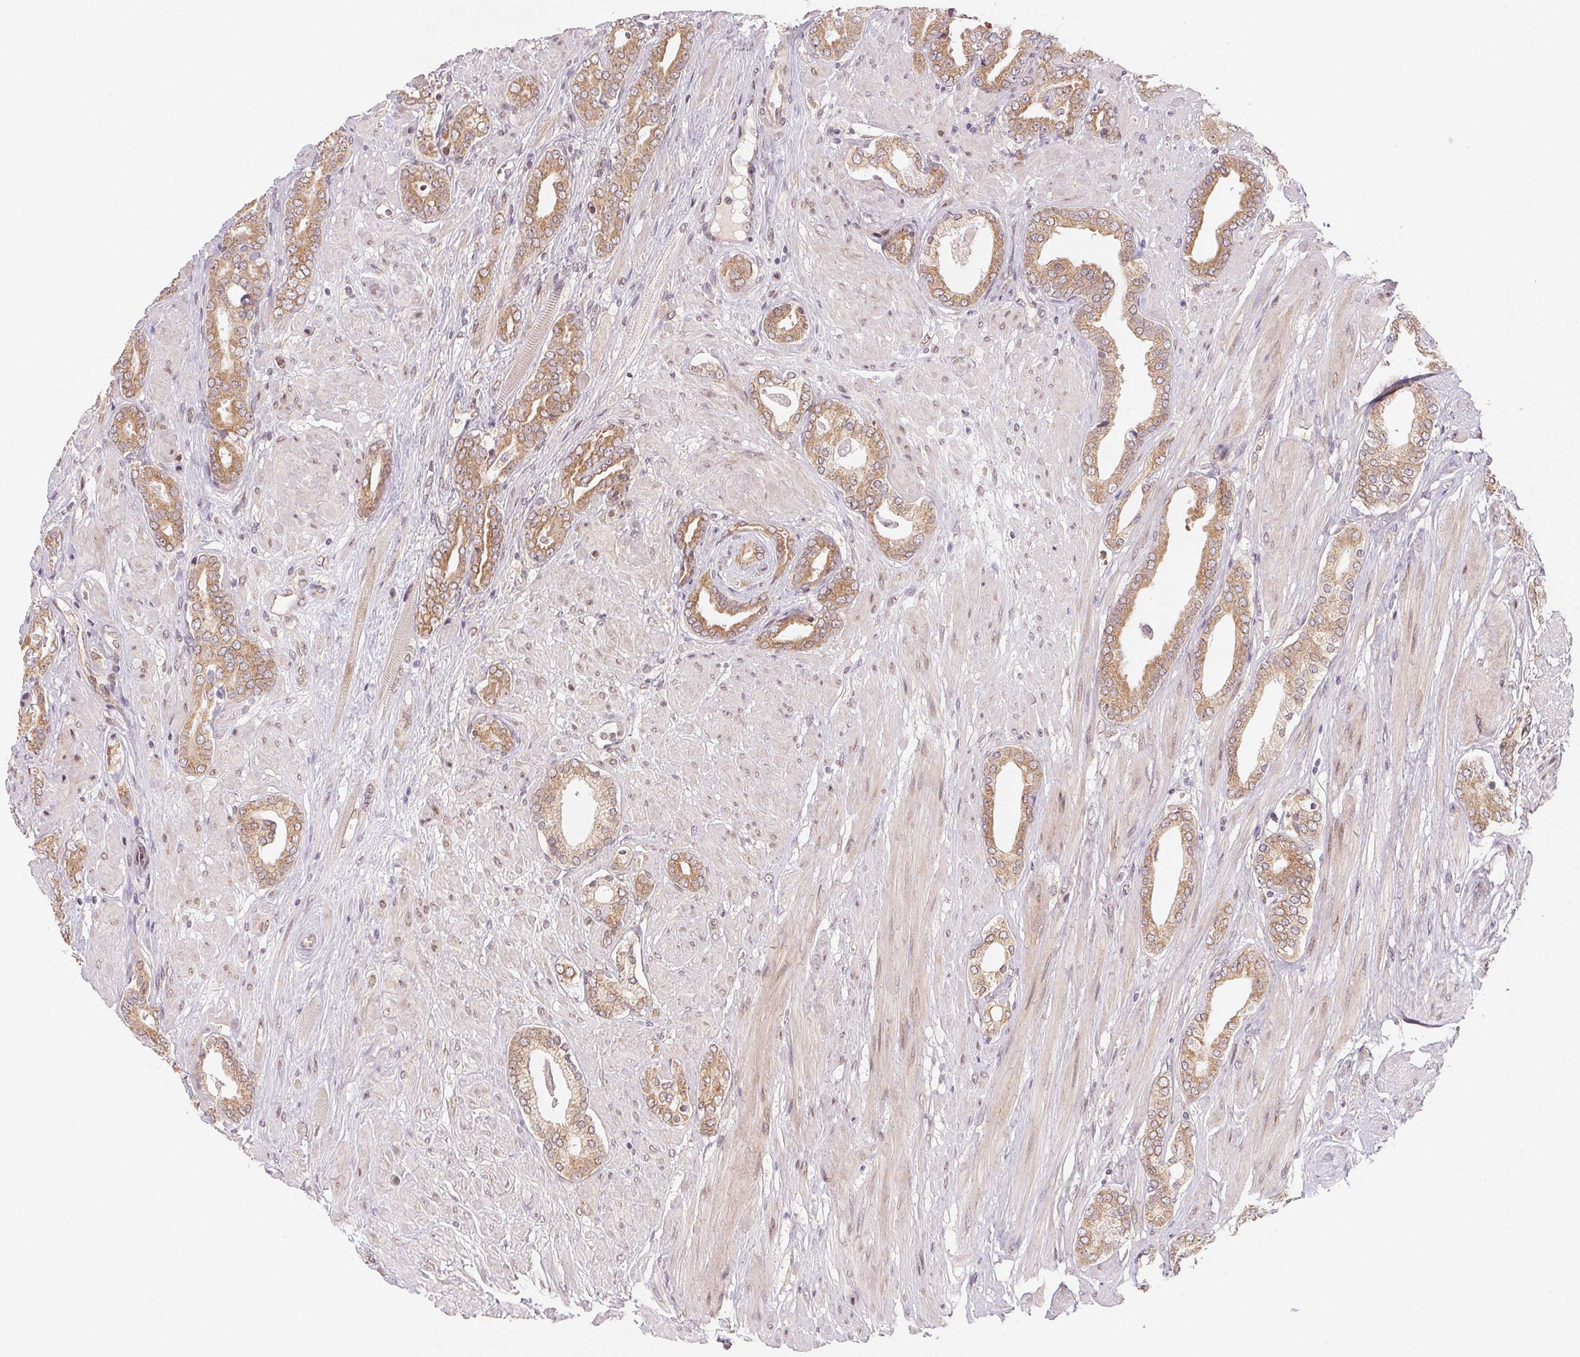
{"staining": {"intensity": "moderate", "quantity": ">75%", "location": "cytoplasmic/membranous"}, "tissue": "prostate cancer", "cell_type": "Tumor cells", "image_type": "cancer", "snomed": [{"axis": "morphology", "description": "Adenocarcinoma, High grade"}, {"axis": "topography", "description": "Prostate"}], "caption": "Protein staining reveals moderate cytoplasmic/membranous expression in about >75% of tumor cells in prostate high-grade adenocarcinoma.", "gene": "EI24", "patient": {"sex": "male", "age": 56}}